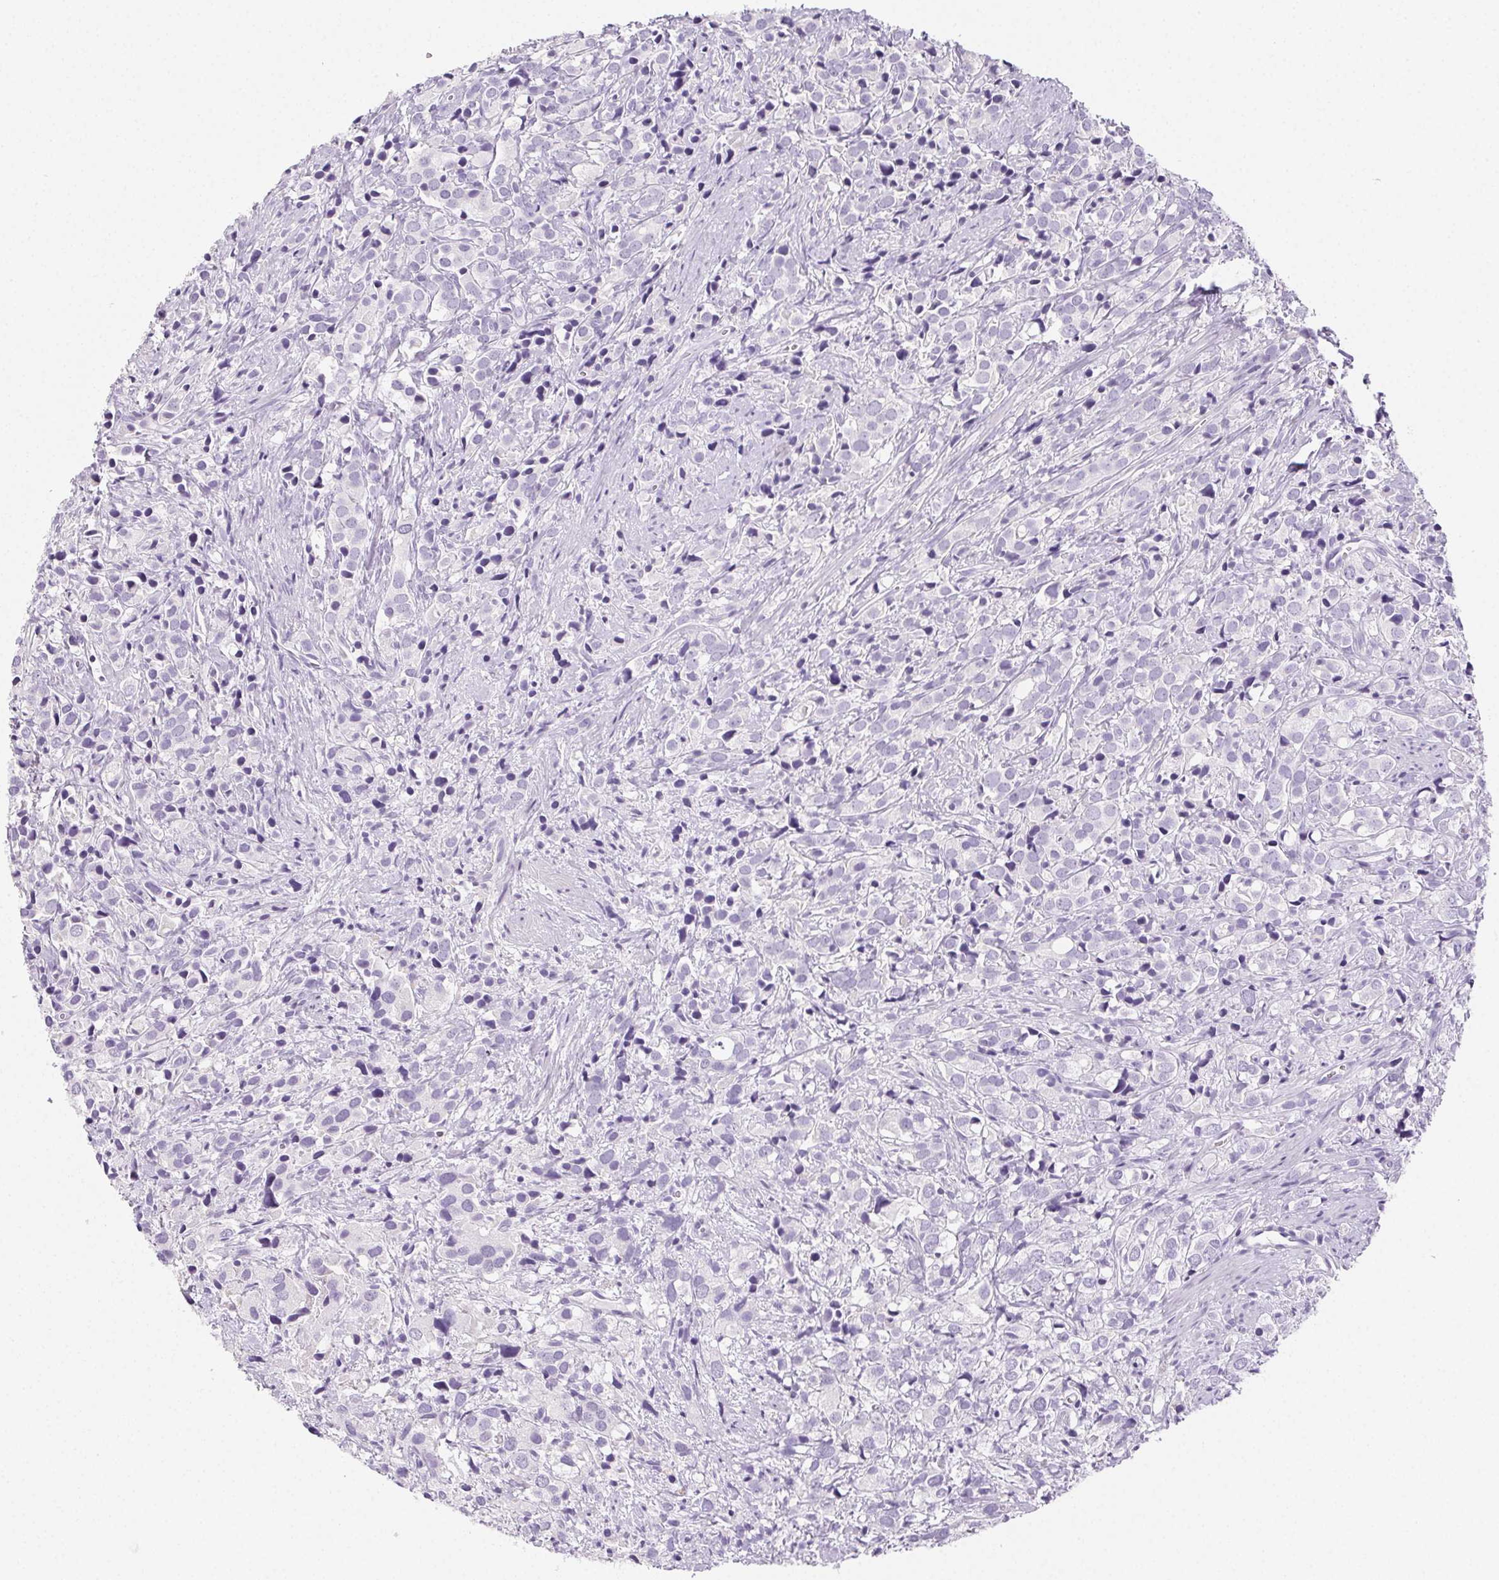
{"staining": {"intensity": "negative", "quantity": "none", "location": "none"}, "tissue": "prostate cancer", "cell_type": "Tumor cells", "image_type": "cancer", "snomed": [{"axis": "morphology", "description": "Adenocarcinoma, High grade"}, {"axis": "topography", "description": "Prostate"}], "caption": "High magnification brightfield microscopy of high-grade adenocarcinoma (prostate) stained with DAB (3,3'-diaminobenzidine) (brown) and counterstained with hematoxylin (blue): tumor cells show no significant expression. (Brightfield microscopy of DAB (3,3'-diaminobenzidine) IHC at high magnification).", "gene": "BEND2", "patient": {"sex": "male", "age": 86}}